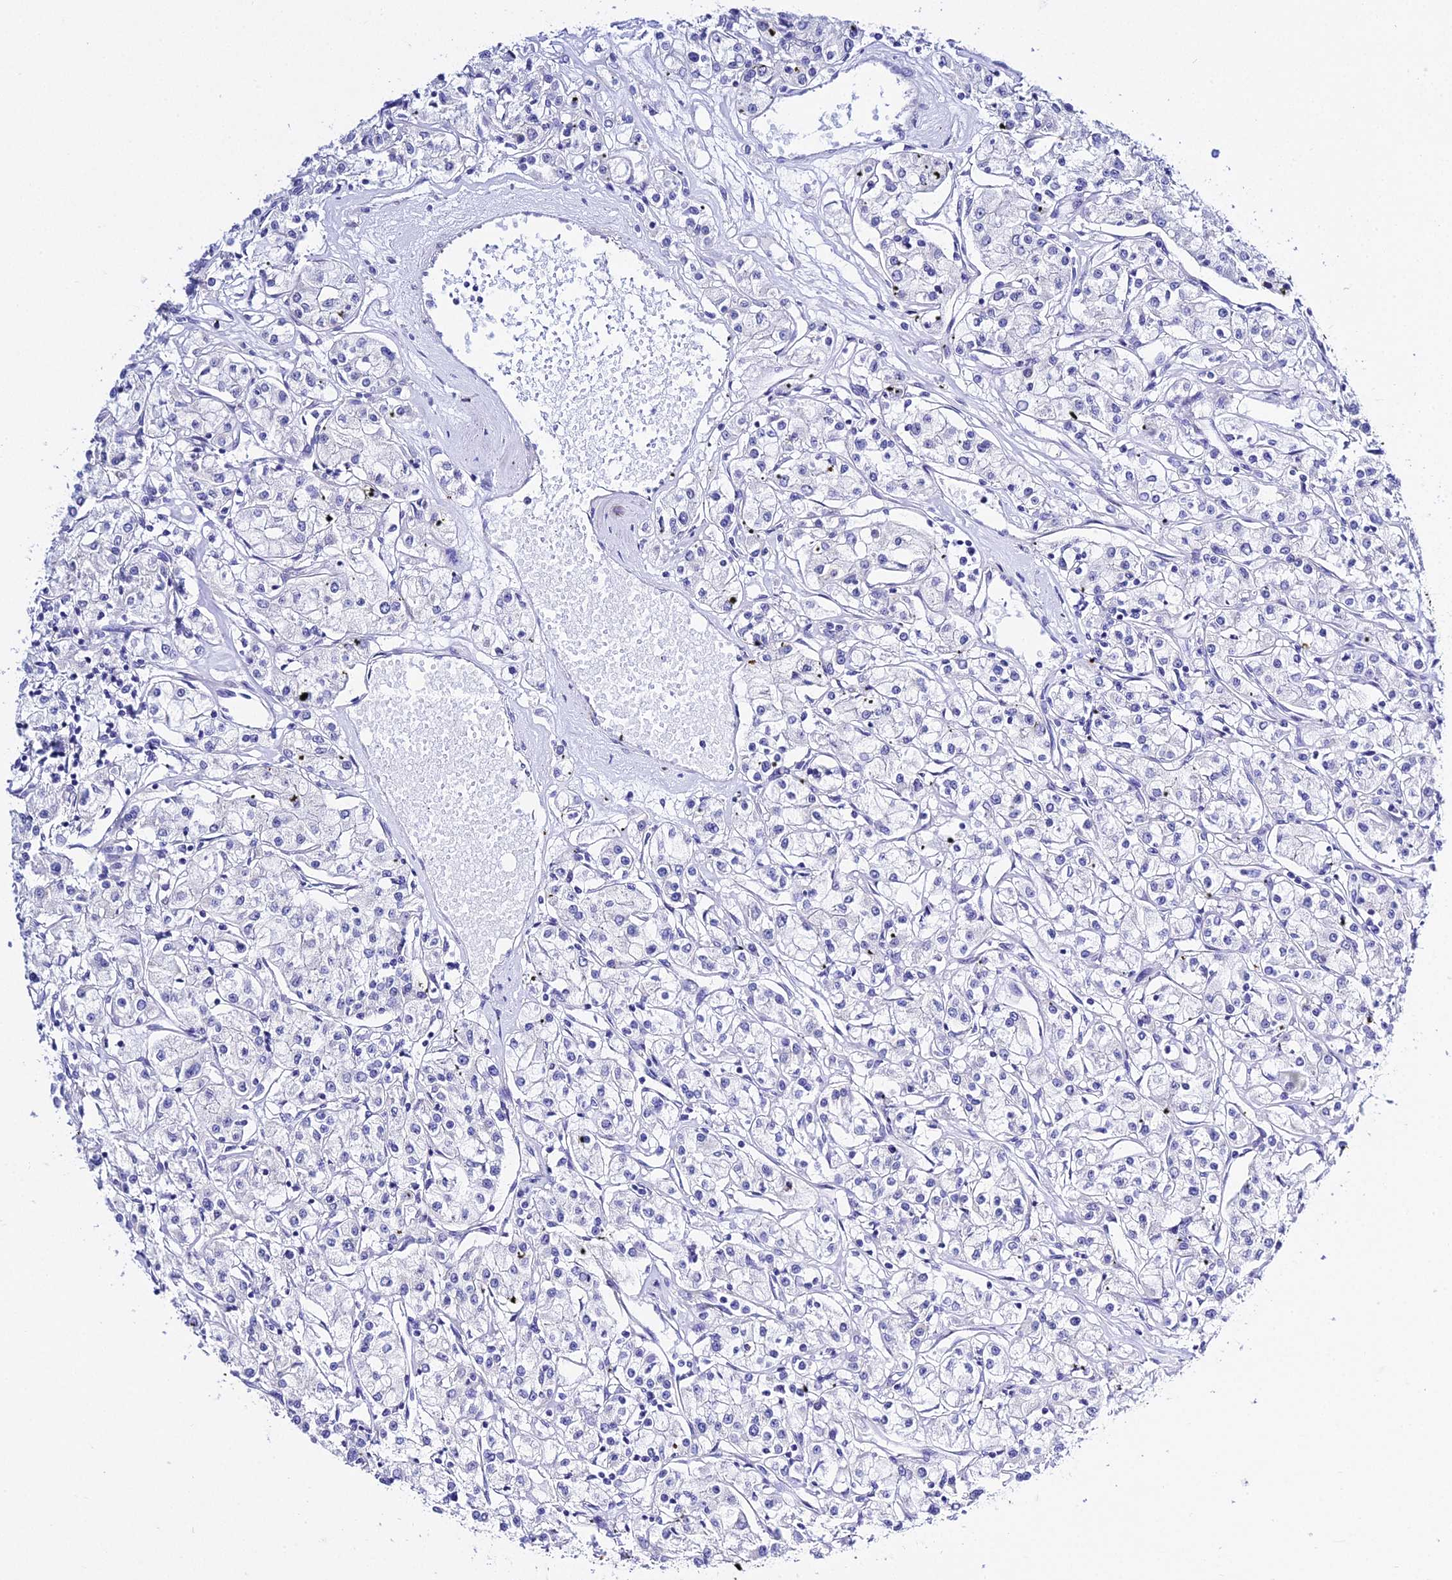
{"staining": {"intensity": "negative", "quantity": "none", "location": "none"}, "tissue": "renal cancer", "cell_type": "Tumor cells", "image_type": "cancer", "snomed": [{"axis": "morphology", "description": "Adenocarcinoma, NOS"}, {"axis": "topography", "description": "Kidney"}], "caption": "Immunohistochemistry (IHC) image of renal cancer stained for a protein (brown), which exhibits no expression in tumor cells. (Stains: DAB IHC with hematoxylin counter stain, Microscopy: brightfield microscopy at high magnification).", "gene": "POFUT2", "patient": {"sex": "female", "age": 59}}